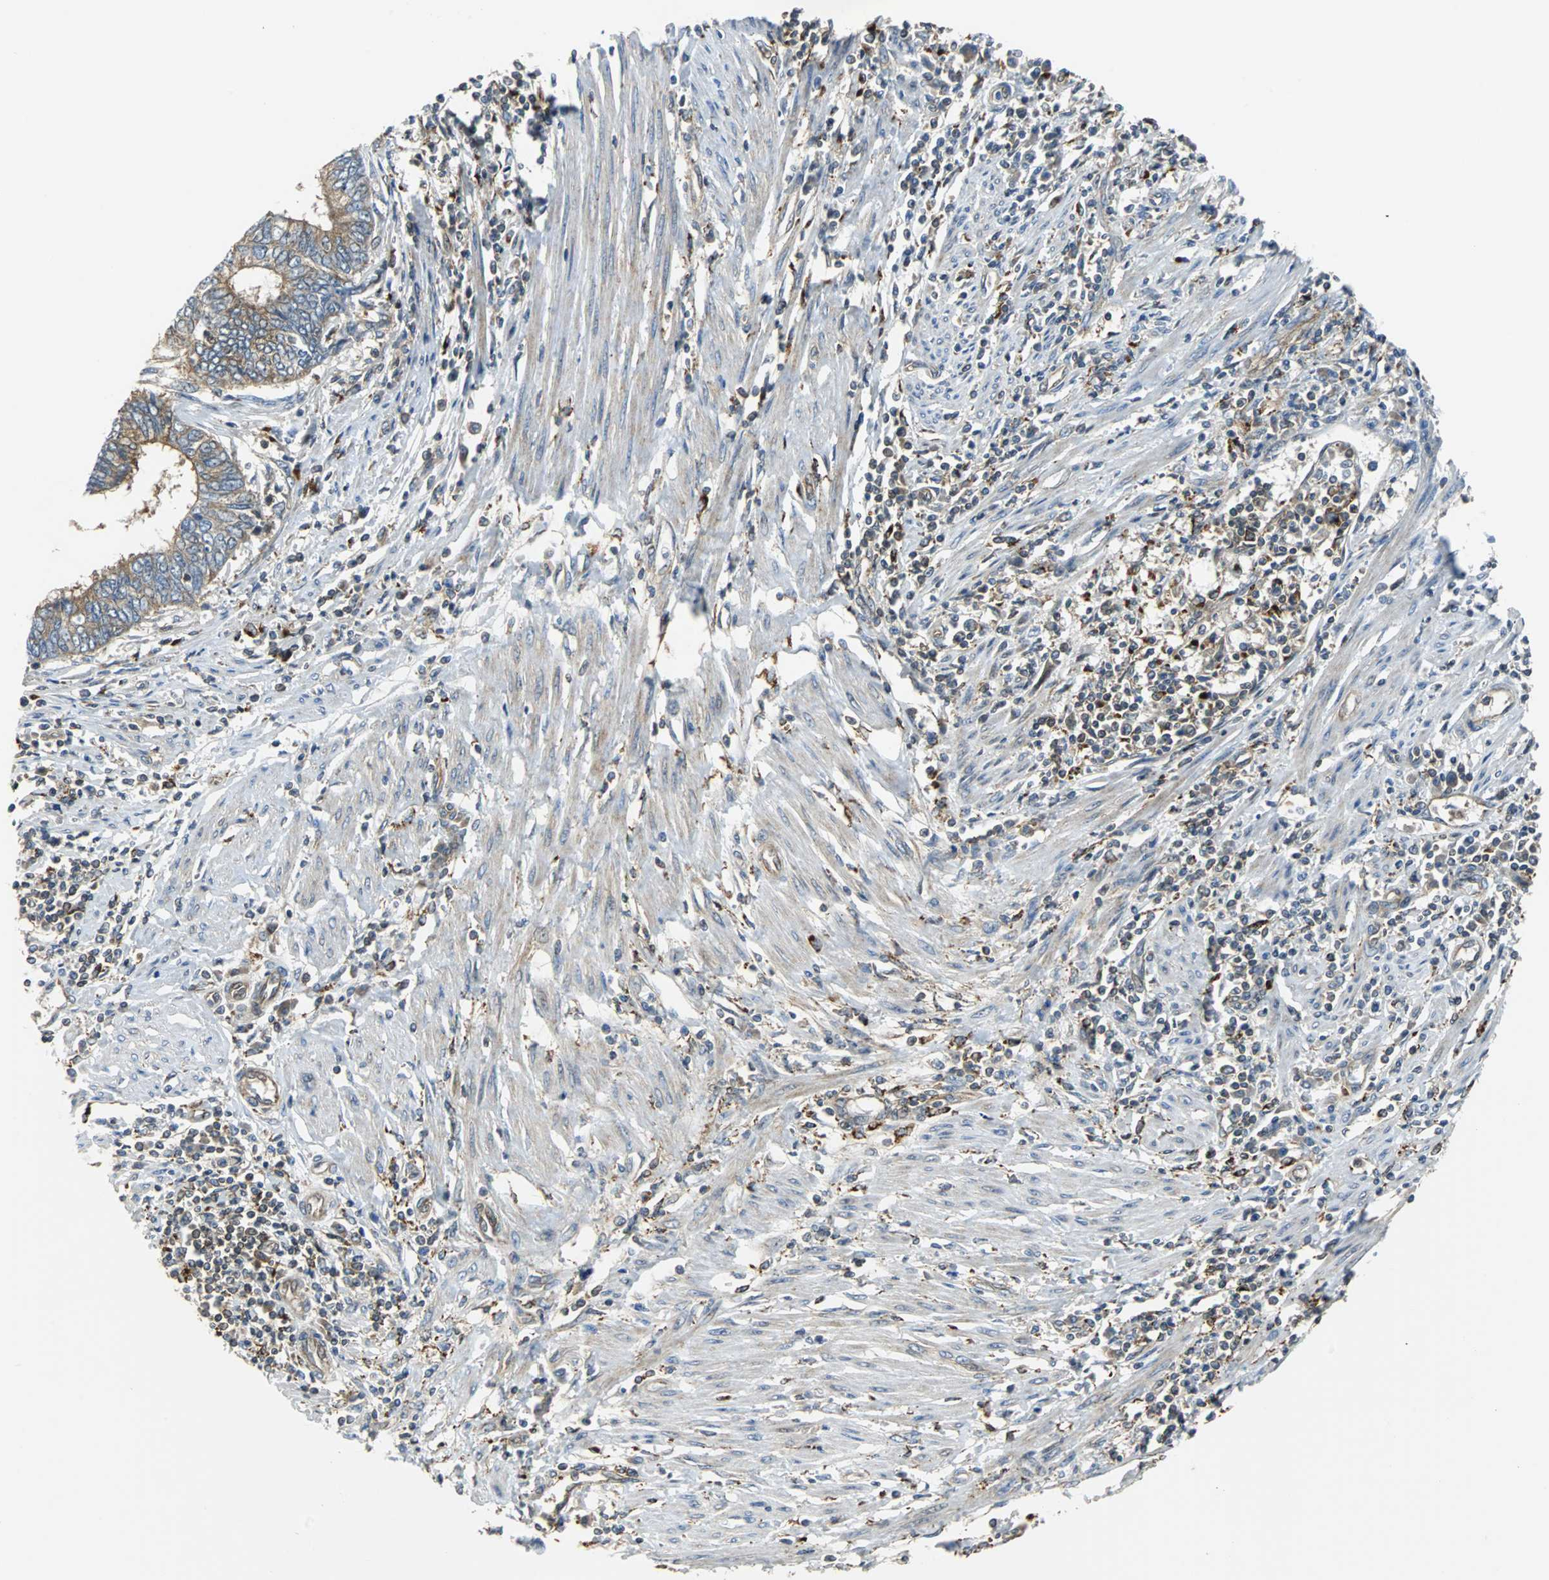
{"staining": {"intensity": "moderate", "quantity": ">75%", "location": "cytoplasmic/membranous"}, "tissue": "endometrial cancer", "cell_type": "Tumor cells", "image_type": "cancer", "snomed": [{"axis": "morphology", "description": "Adenocarcinoma, NOS"}, {"axis": "topography", "description": "Uterus"}, {"axis": "topography", "description": "Endometrium"}], "caption": "Protein analysis of endometrial cancer (adenocarcinoma) tissue demonstrates moderate cytoplasmic/membranous expression in about >75% of tumor cells.", "gene": "RELA", "patient": {"sex": "female", "age": 70}}